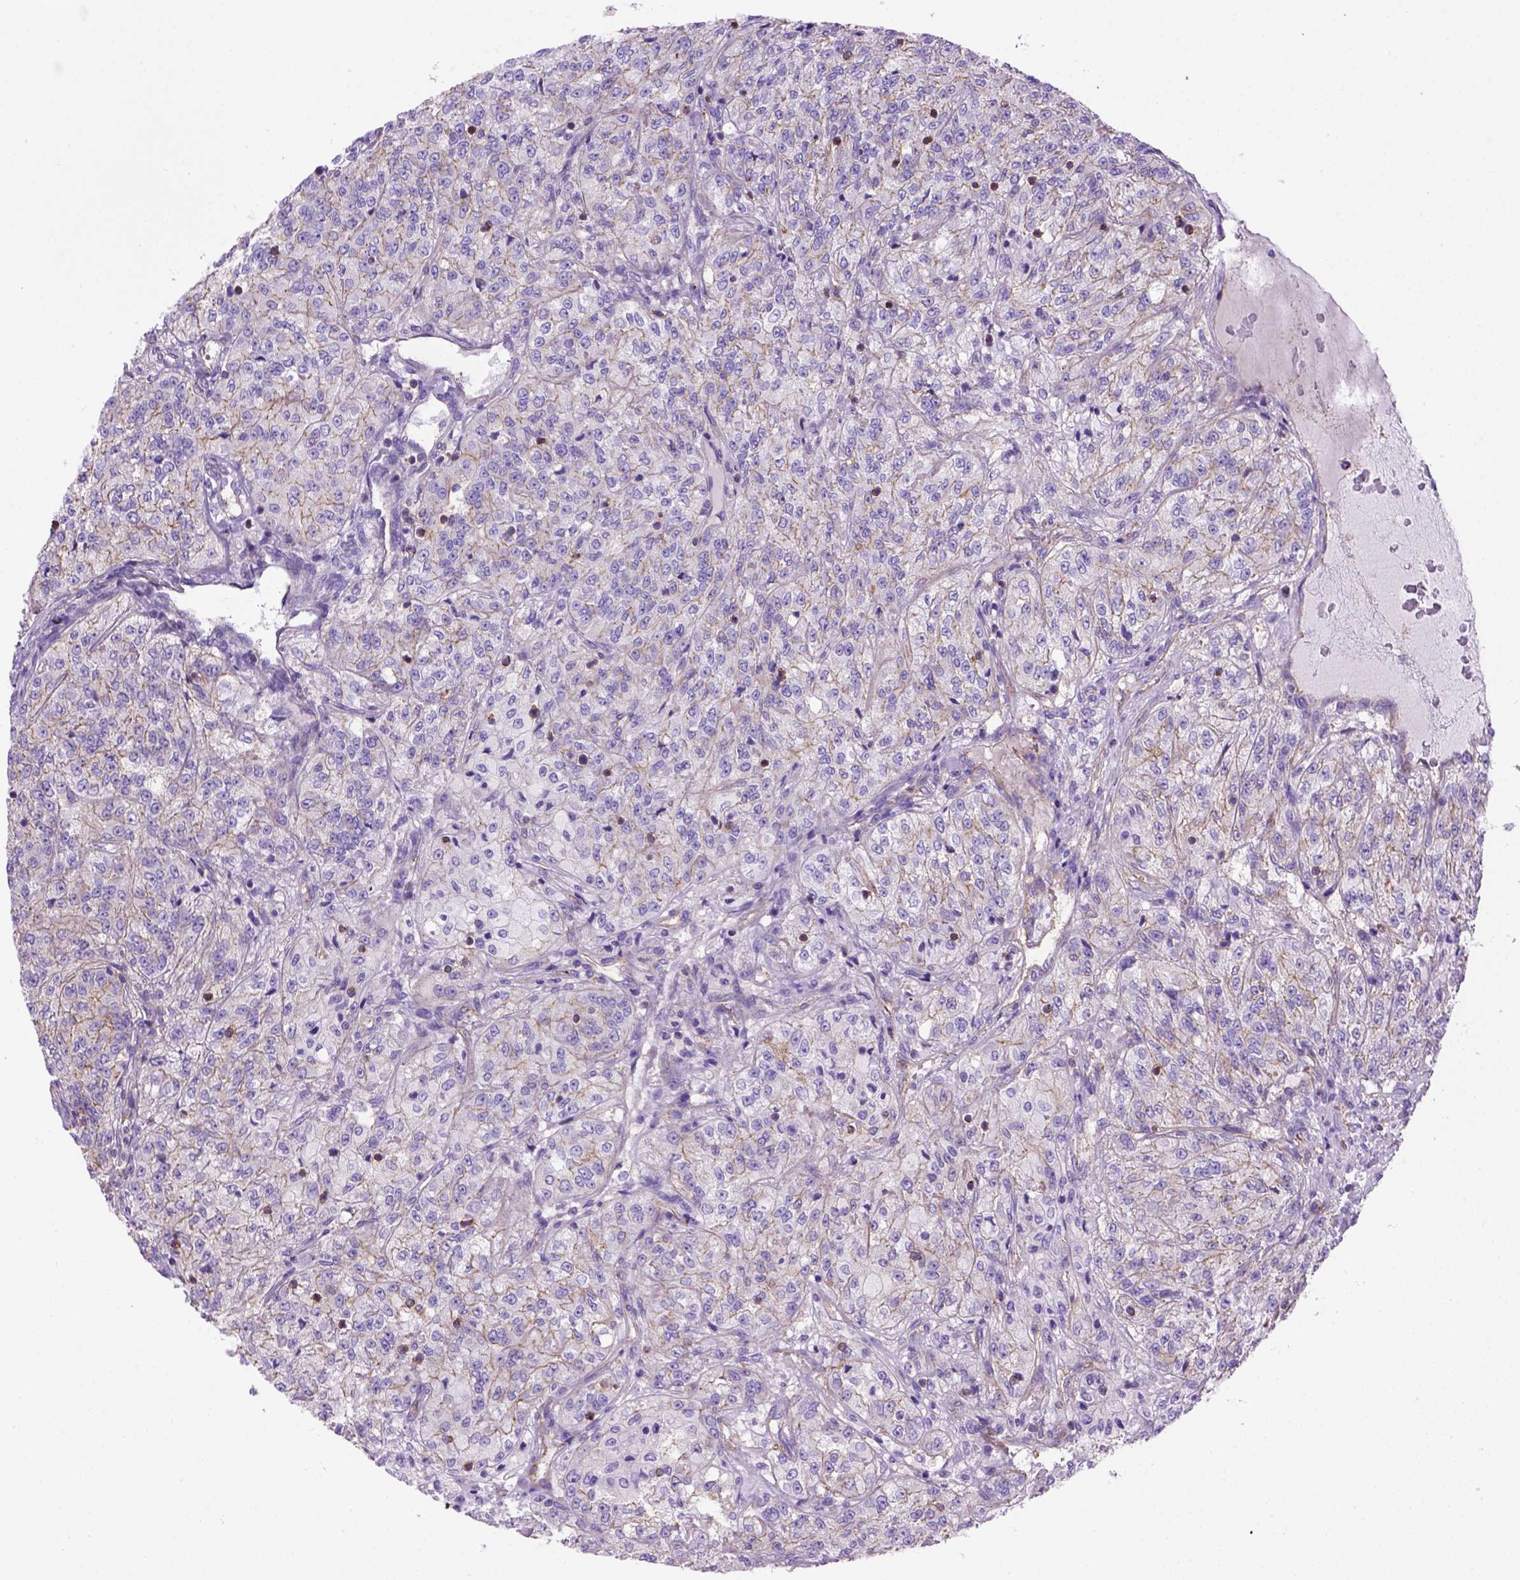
{"staining": {"intensity": "moderate", "quantity": ">75%", "location": "cytoplasmic/membranous"}, "tissue": "renal cancer", "cell_type": "Tumor cells", "image_type": "cancer", "snomed": [{"axis": "morphology", "description": "Adenocarcinoma, NOS"}, {"axis": "topography", "description": "Kidney"}], "caption": "This histopathology image demonstrates renal adenocarcinoma stained with IHC to label a protein in brown. The cytoplasmic/membranous of tumor cells show moderate positivity for the protein. Nuclei are counter-stained blue.", "gene": "PEX12", "patient": {"sex": "female", "age": 63}}